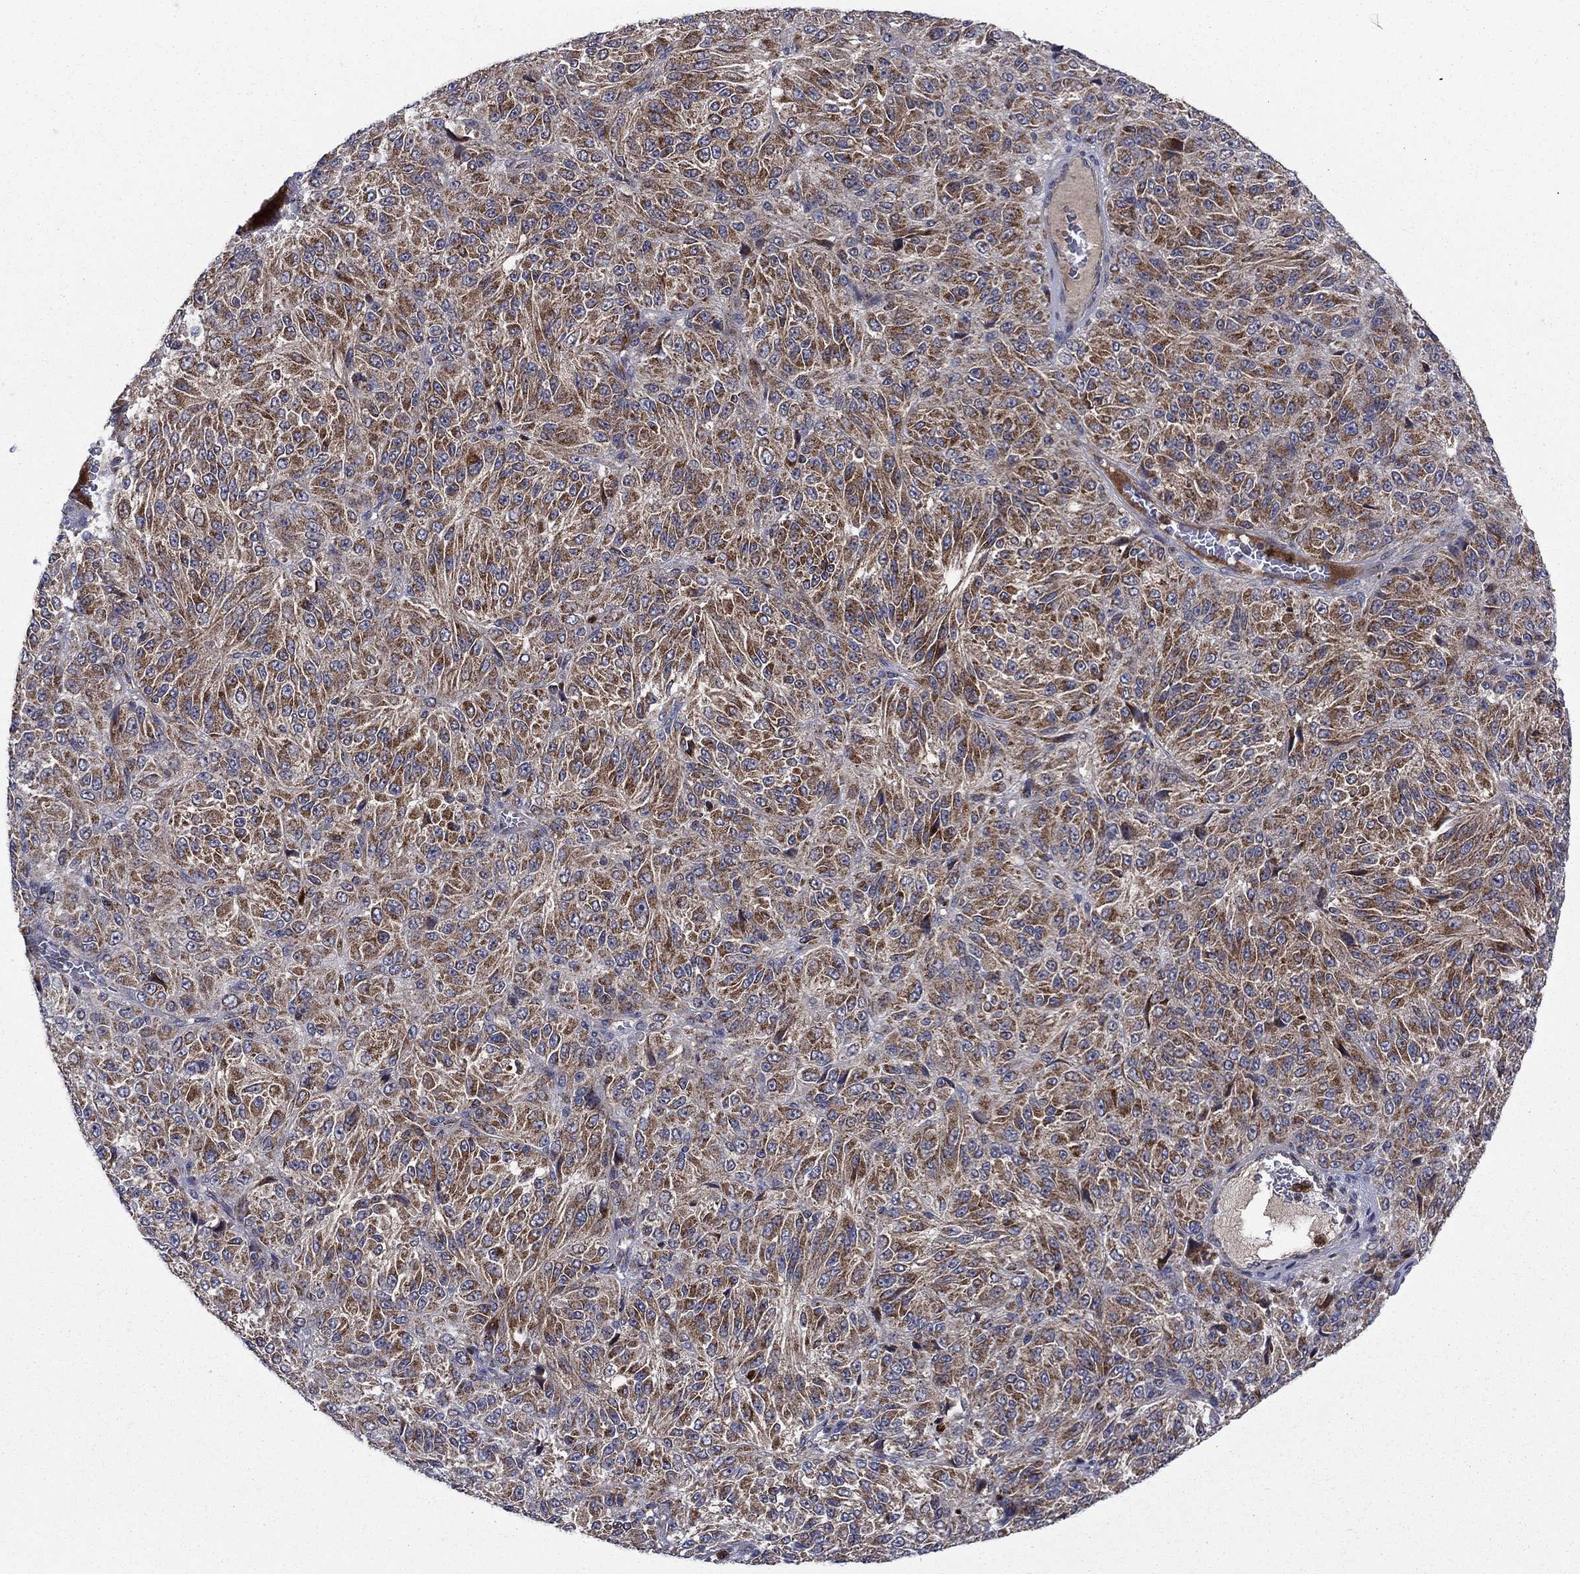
{"staining": {"intensity": "moderate", "quantity": ">75%", "location": "cytoplasmic/membranous"}, "tissue": "melanoma", "cell_type": "Tumor cells", "image_type": "cancer", "snomed": [{"axis": "morphology", "description": "Malignant melanoma, Metastatic site"}, {"axis": "topography", "description": "Brain"}], "caption": "IHC image of human melanoma stained for a protein (brown), which shows medium levels of moderate cytoplasmic/membranous positivity in about >75% of tumor cells.", "gene": "RNF19B", "patient": {"sex": "female", "age": 56}}